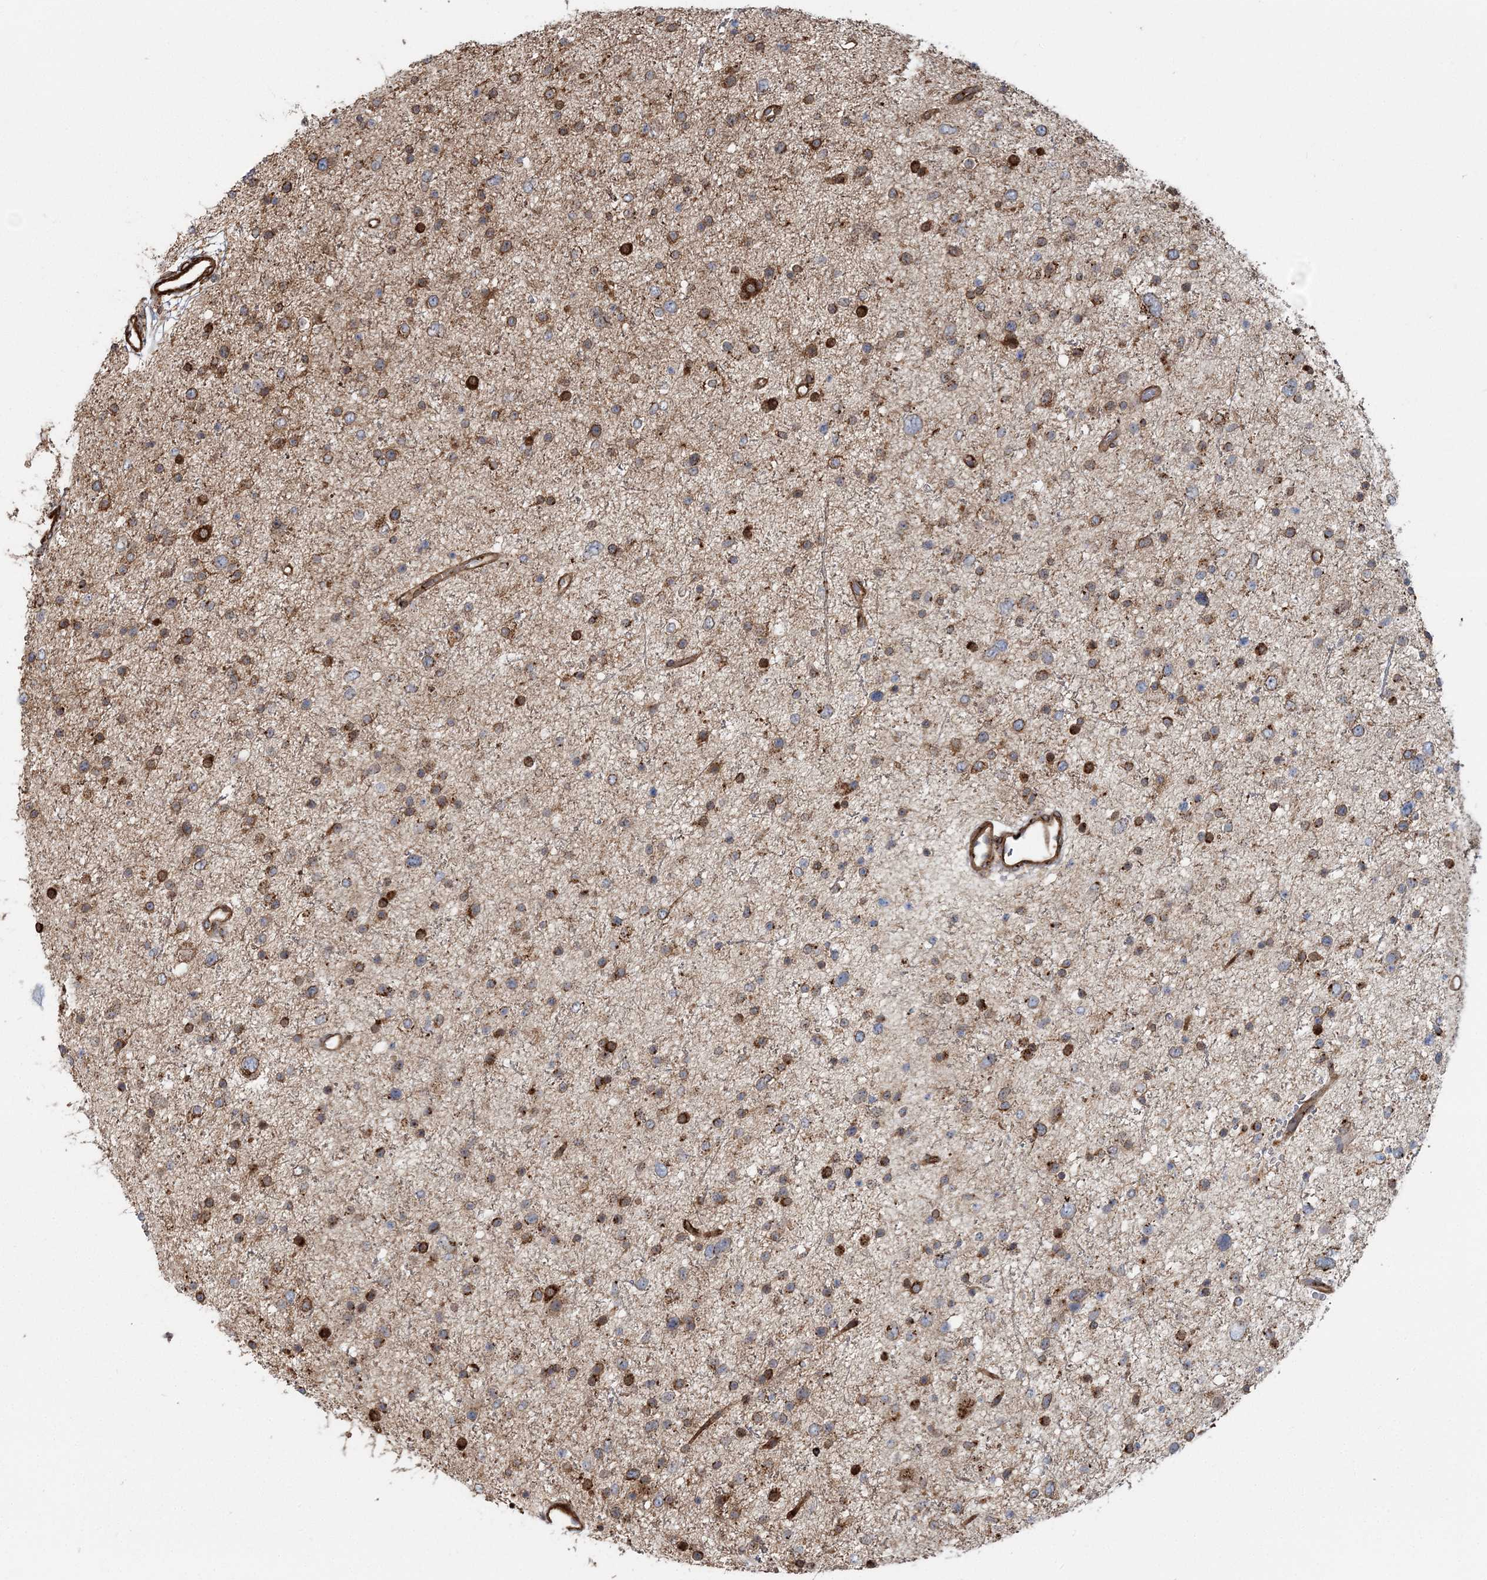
{"staining": {"intensity": "moderate", "quantity": ">75%", "location": "cytoplasmic/membranous"}, "tissue": "glioma", "cell_type": "Tumor cells", "image_type": "cancer", "snomed": [{"axis": "morphology", "description": "Glioma, malignant, Low grade"}, {"axis": "topography", "description": "Brain"}], "caption": "Human malignant glioma (low-grade) stained with a protein marker shows moderate staining in tumor cells.", "gene": "TRAF3IP2", "patient": {"sex": "female", "age": 37}}